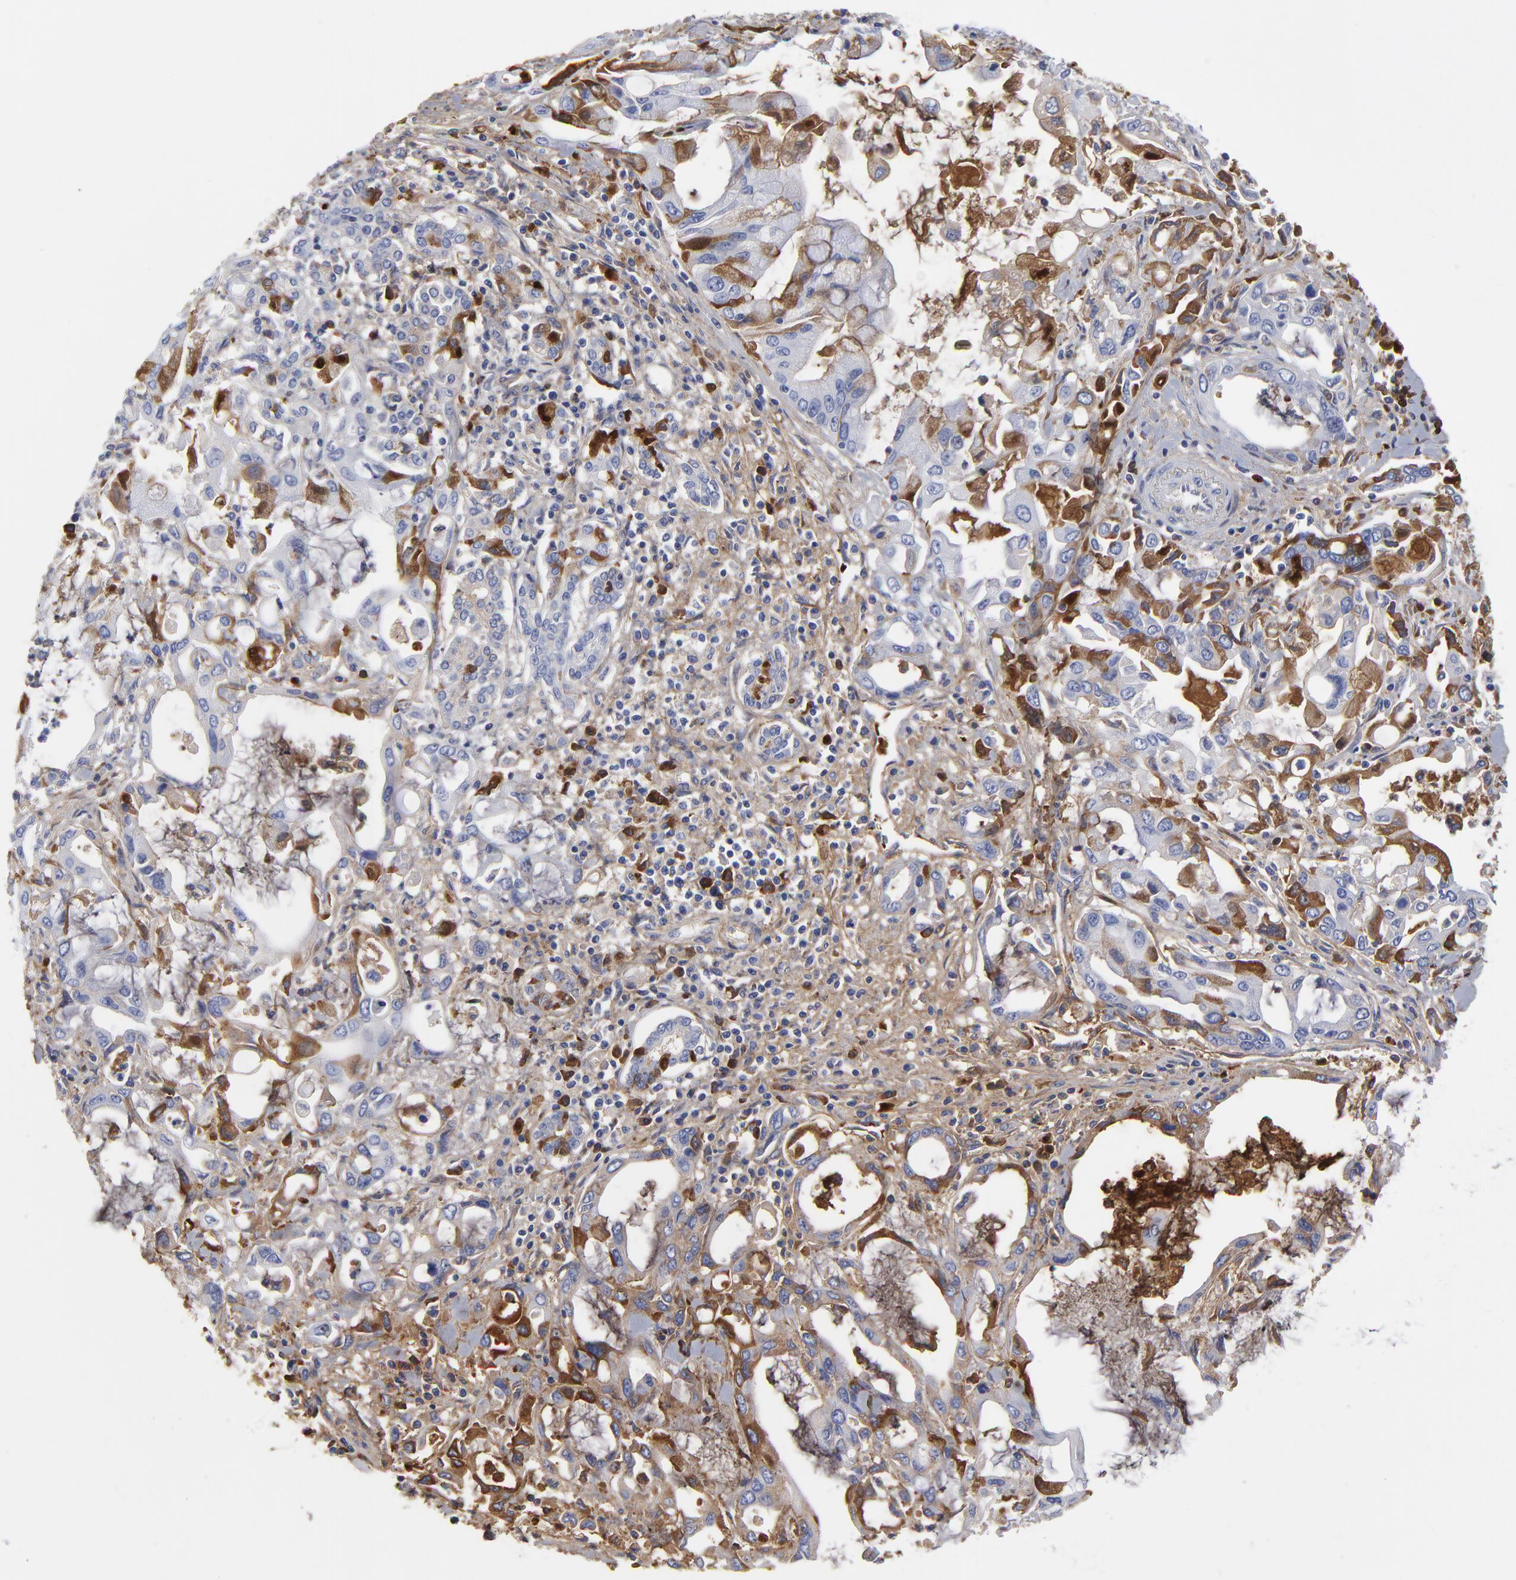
{"staining": {"intensity": "strong", "quantity": "25%-75%", "location": "cytoplasmic/membranous"}, "tissue": "pancreatic cancer", "cell_type": "Tumor cells", "image_type": "cancer", "snomed": [{"axis": "morphology", "description": "Adenocarcinoma, NOS"}, {"axis": "topography", "description": "Pancreas"}], "caption": "Pancreatic cancer stained with immunohistochemistry (IHC) shows strong cytoplasmic/membranous positivity in about 25%-75% of tumor cells.", "gene": "DCN", "patient": {"sex": "female", "age": 57}}